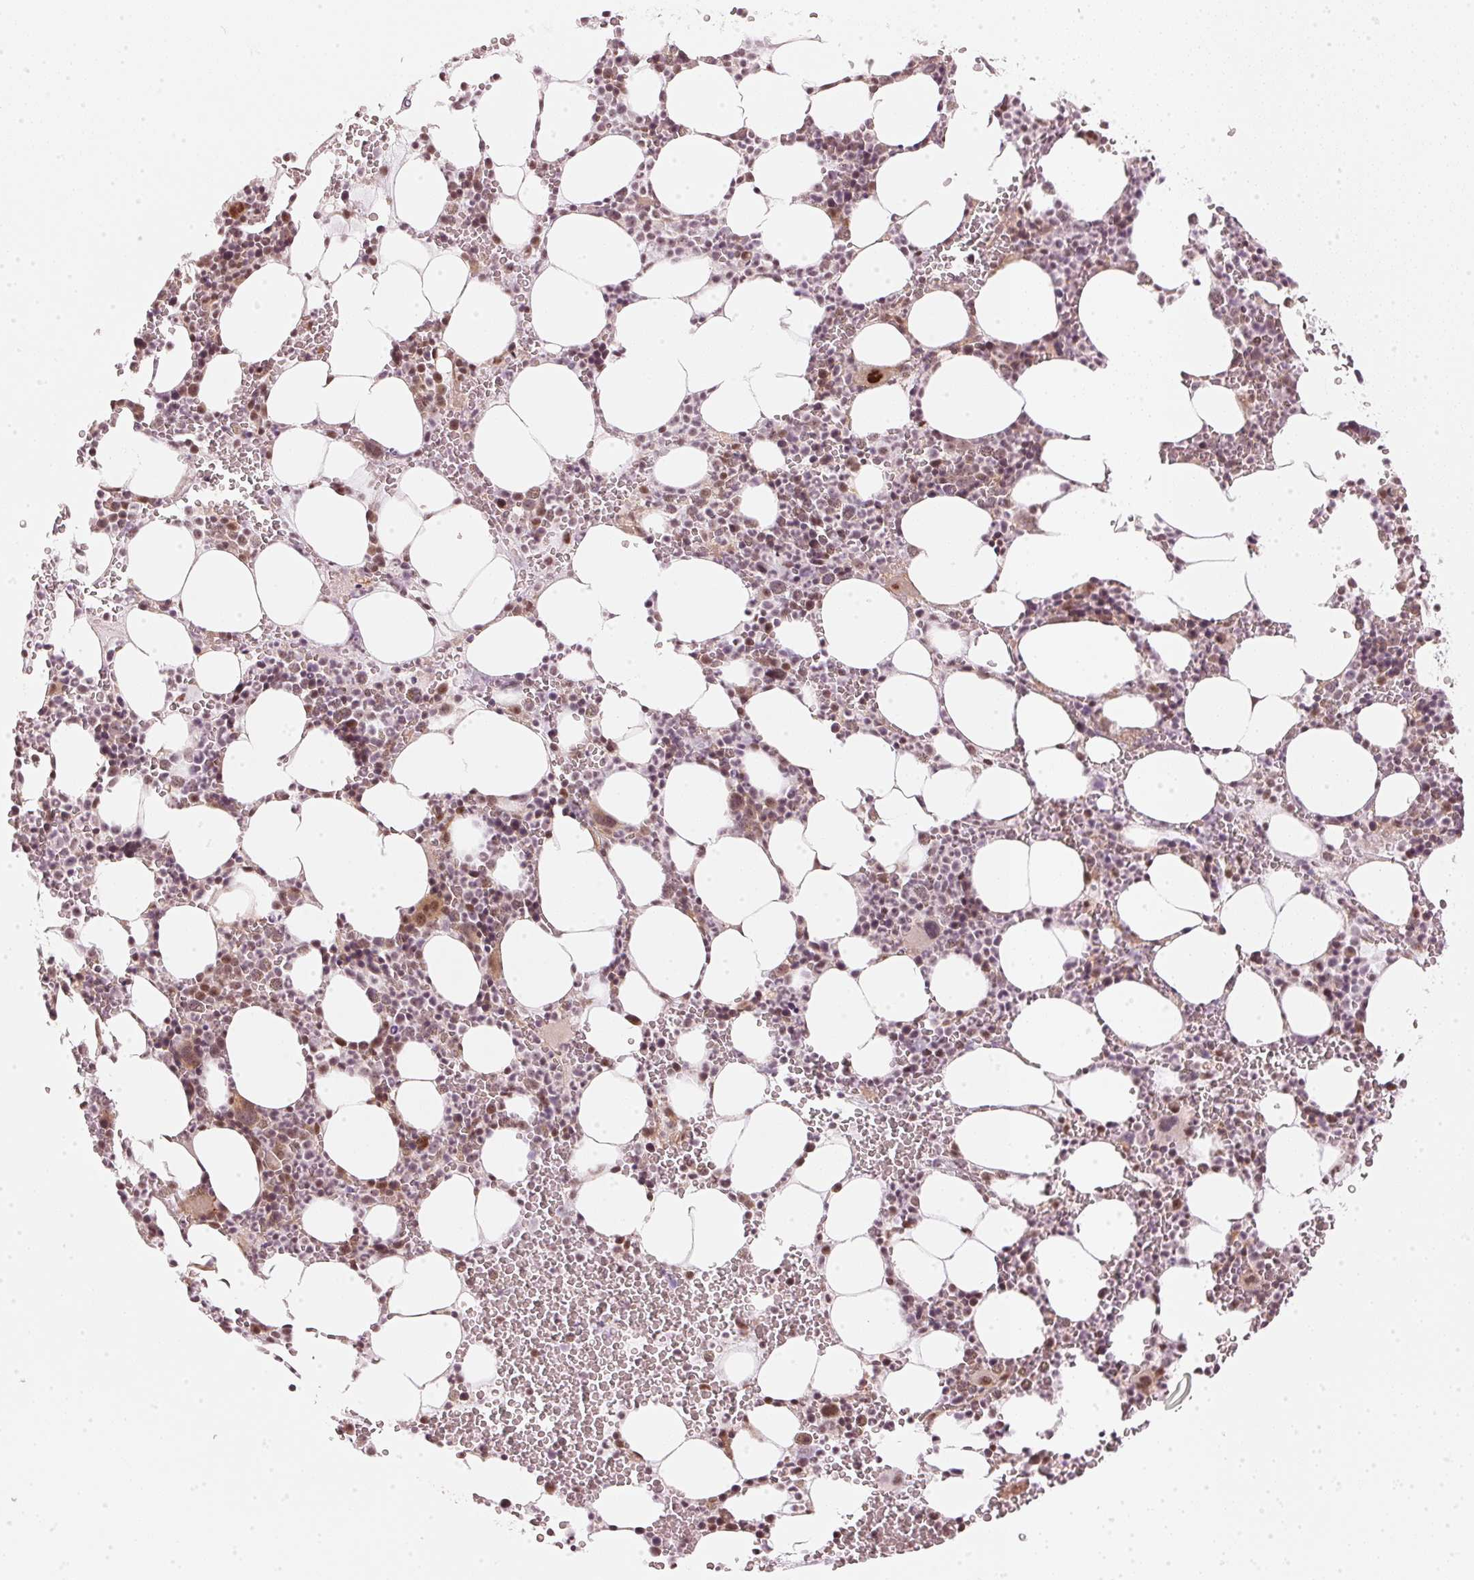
{"staining": {"intensity": "moderate", "quantity": "25%-75%", "location": "nuclear"}, "tissue": "bone marrow", "cell_type": "Hematopoietic cells", "image_type": "normal", "snomed": [{"axis": "morphology", "description": "Normal tissue, NOS"}, {"axis": "topography", "description": "Bone marrow"}], "caption": "Protein expression analysis of benign human bone marrow reveals moderate nuclear expression in about 25%-75% of hematopoietic cells. (DAB (3,3'-diaminobenzidine) IHC, brown staining for protein, blue staining for nuclei).", "gene": "KAT6A", "patient": {"sex": "male", "age": 82}}